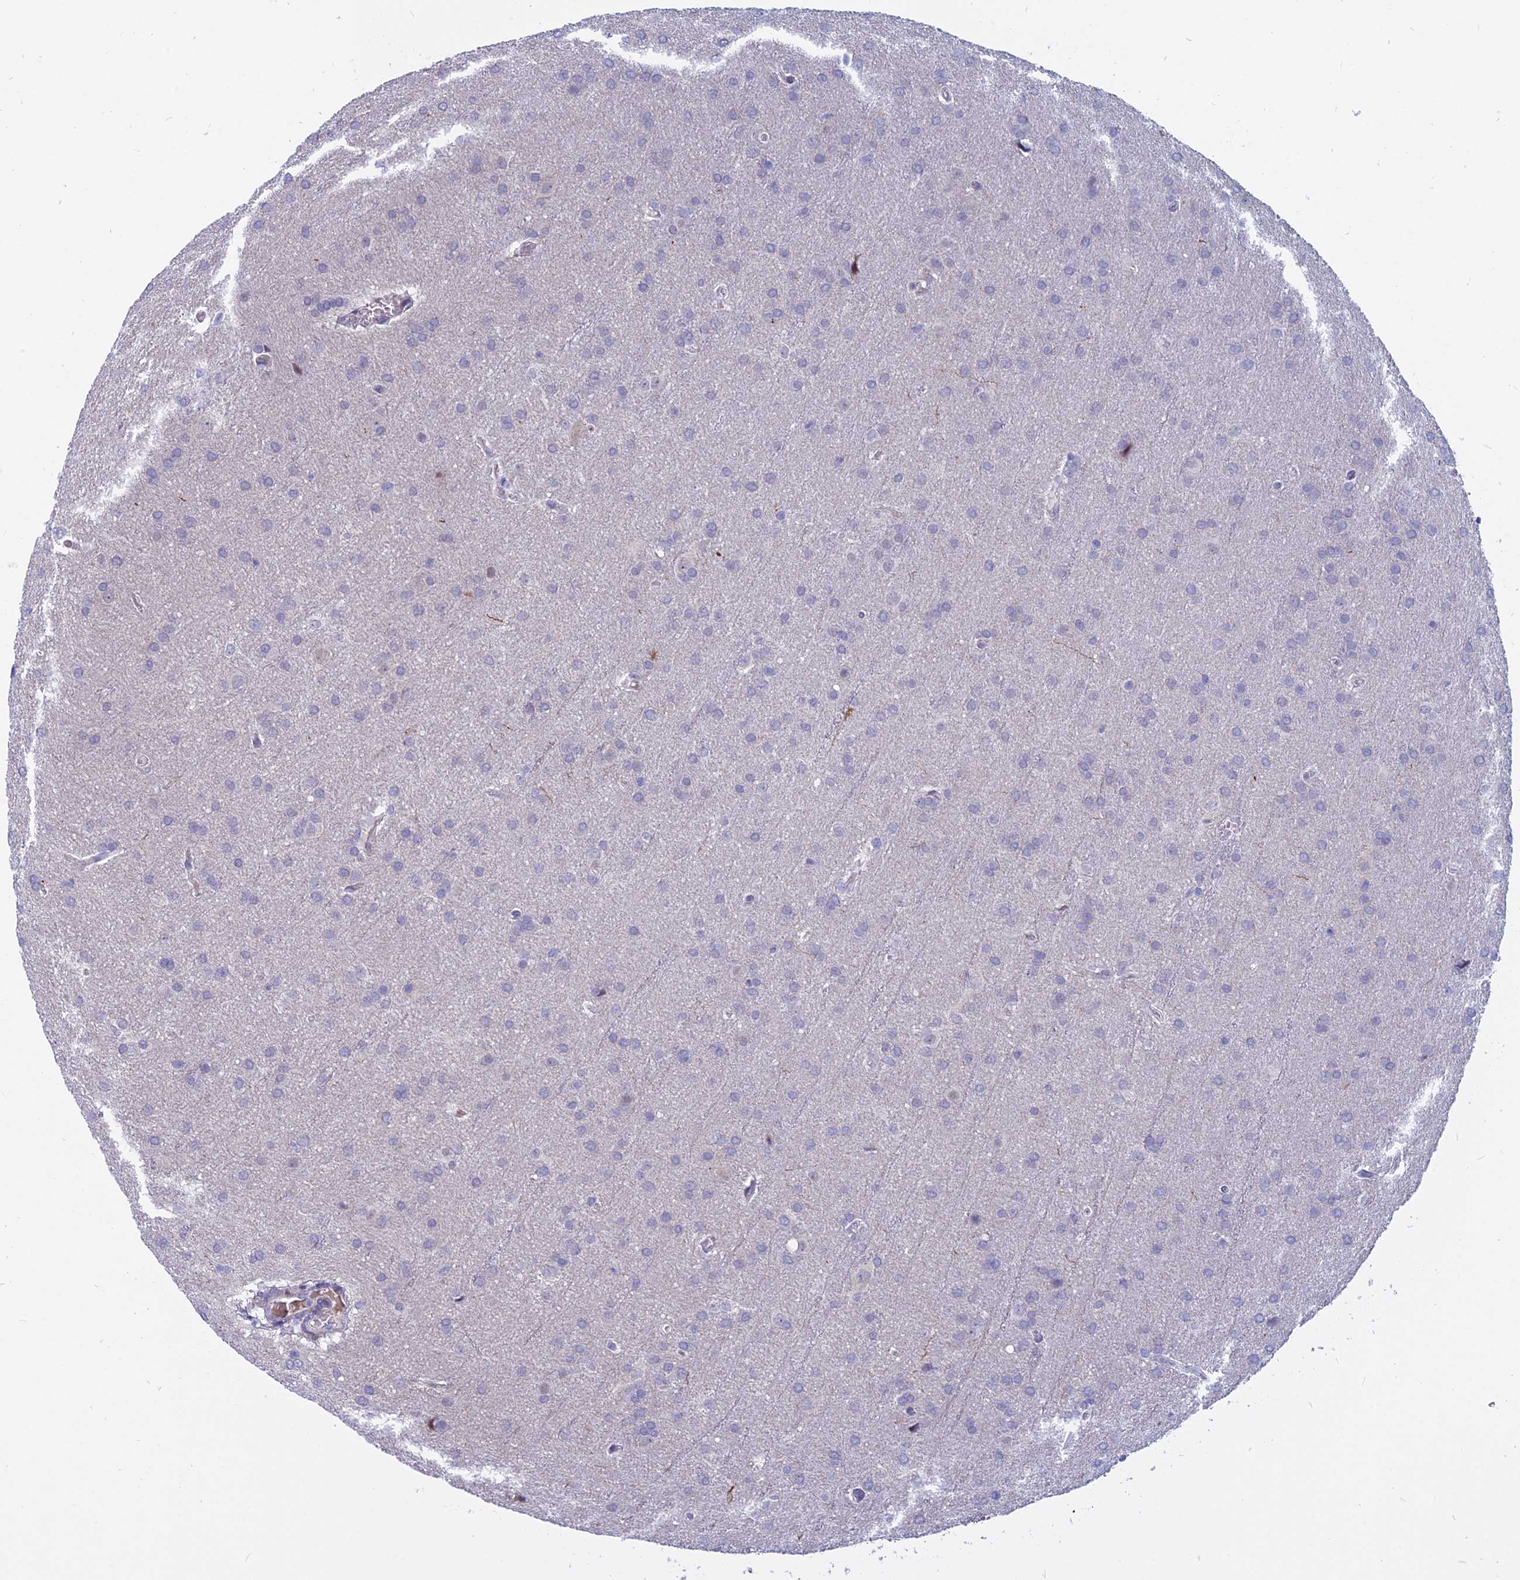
{"staining": {"intensity": "negative", "quantity": "none", "location": "none"}, "tissue": "glioma", "cell_type": "Tumor cells", "image_type": "cancer", "snomed": [{"axis": "morphology", "description": "Glioma, malignant, Low grade"}, {"axis": "topography", "description": "Brain"}], "caption": "DAB (3,3'-diaminobenzidine) immunohistochemical staining of human malignant glioma (low-grade) displays no significant expression in tumor cells. Brightfield microscopy of immunohistochemistry stained with DAB (brown) and hematoxylin (blue), captured at high magnification.", "gene": "MYBPC2", "patient": {"sex": "female", "age": 32}}